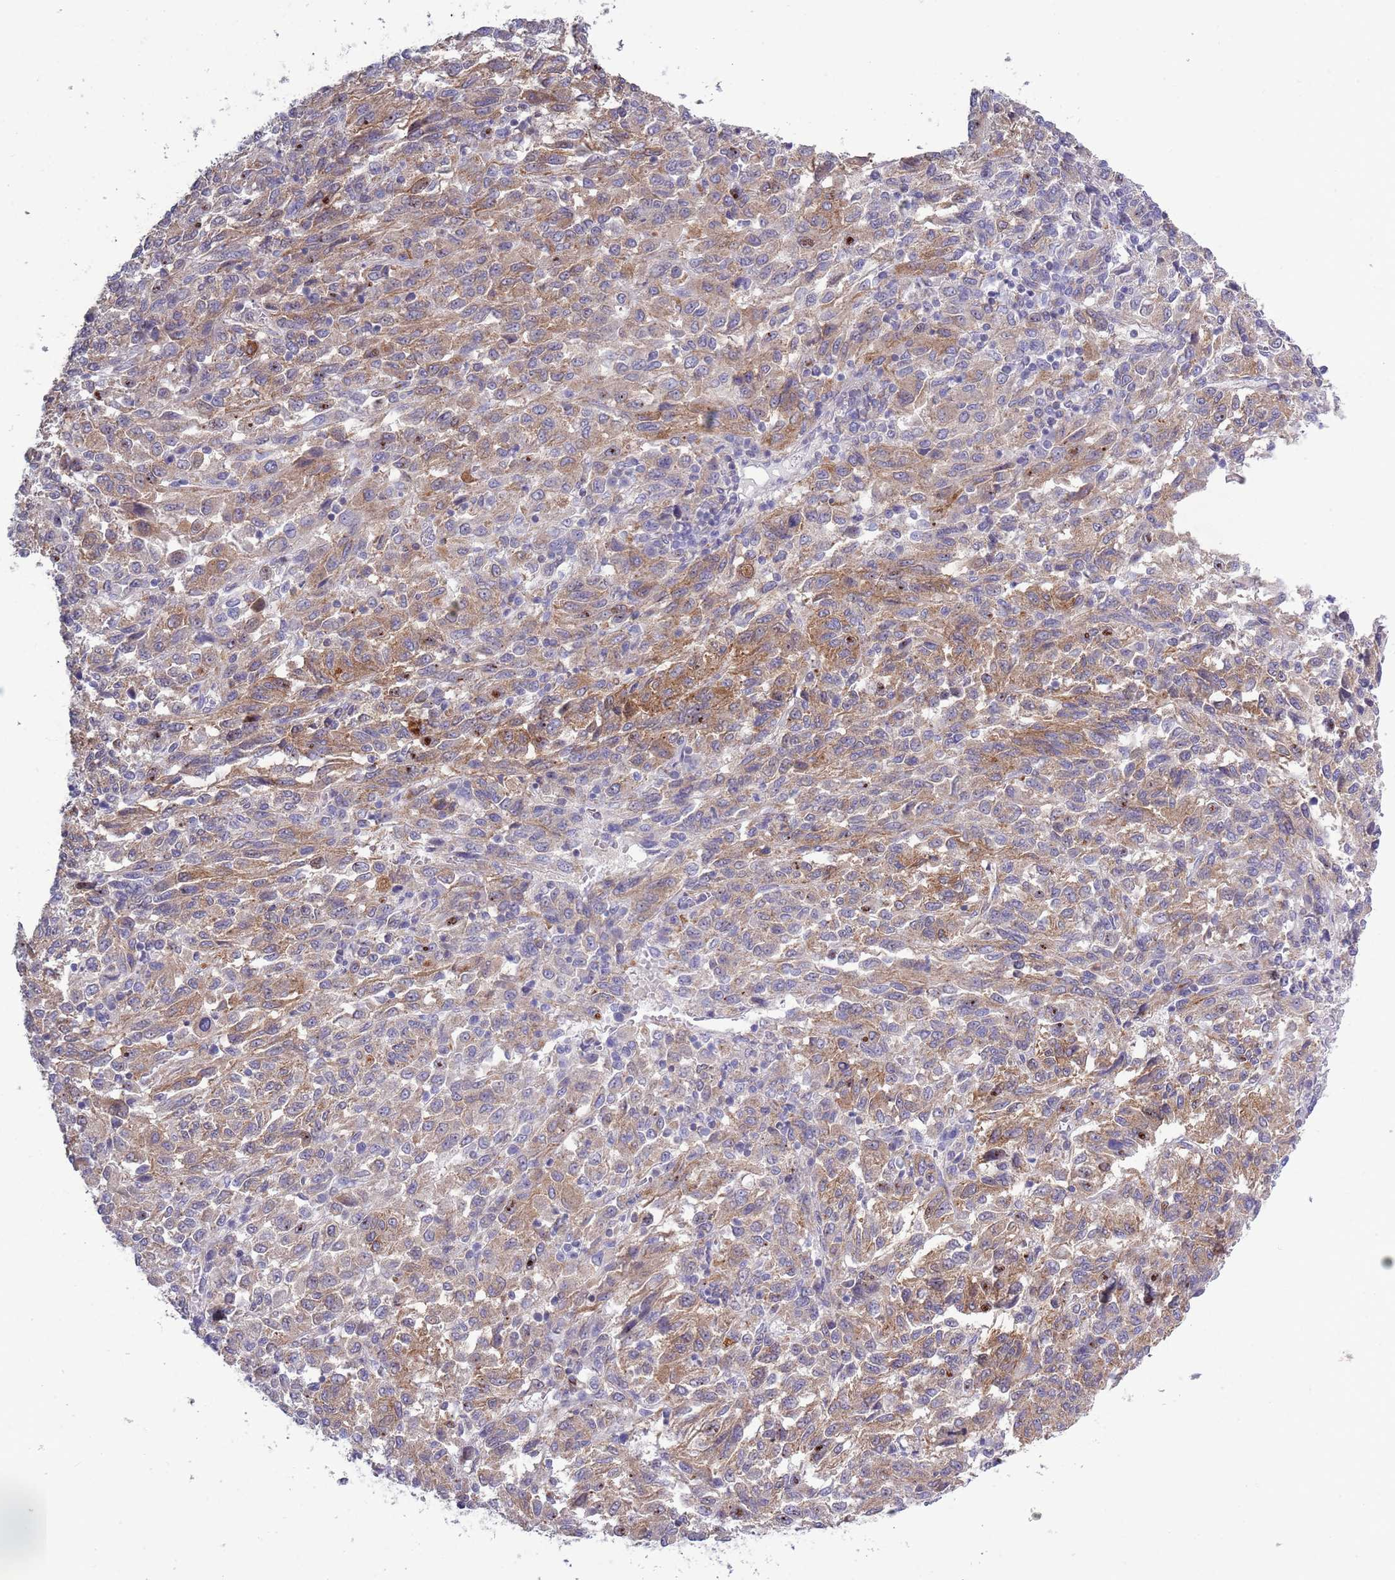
{"staining": {"intensity": "moderate", "quantity": ">75%", "location": "cytoplasmic/membranous"}, "tissue": "melanoma", "cell_type": "Tumor cells", "image_type": "cancer", "snomed": [{"axis": "morphology", "description": "Malignant melanoma, Metastatic site"}, {"axis": "topography", "description": "Lung"}], "caption": "Immunohistochemistry histopathology image of malignant melanoma (metastatic site) stained for a protein (brown), which reveals medium levels of moderate cytoplasmic/membranous positivity in about >75% of tumor cells.", "gene": "ACSBG1", "patient": {"sex": "male", "age": 64}}